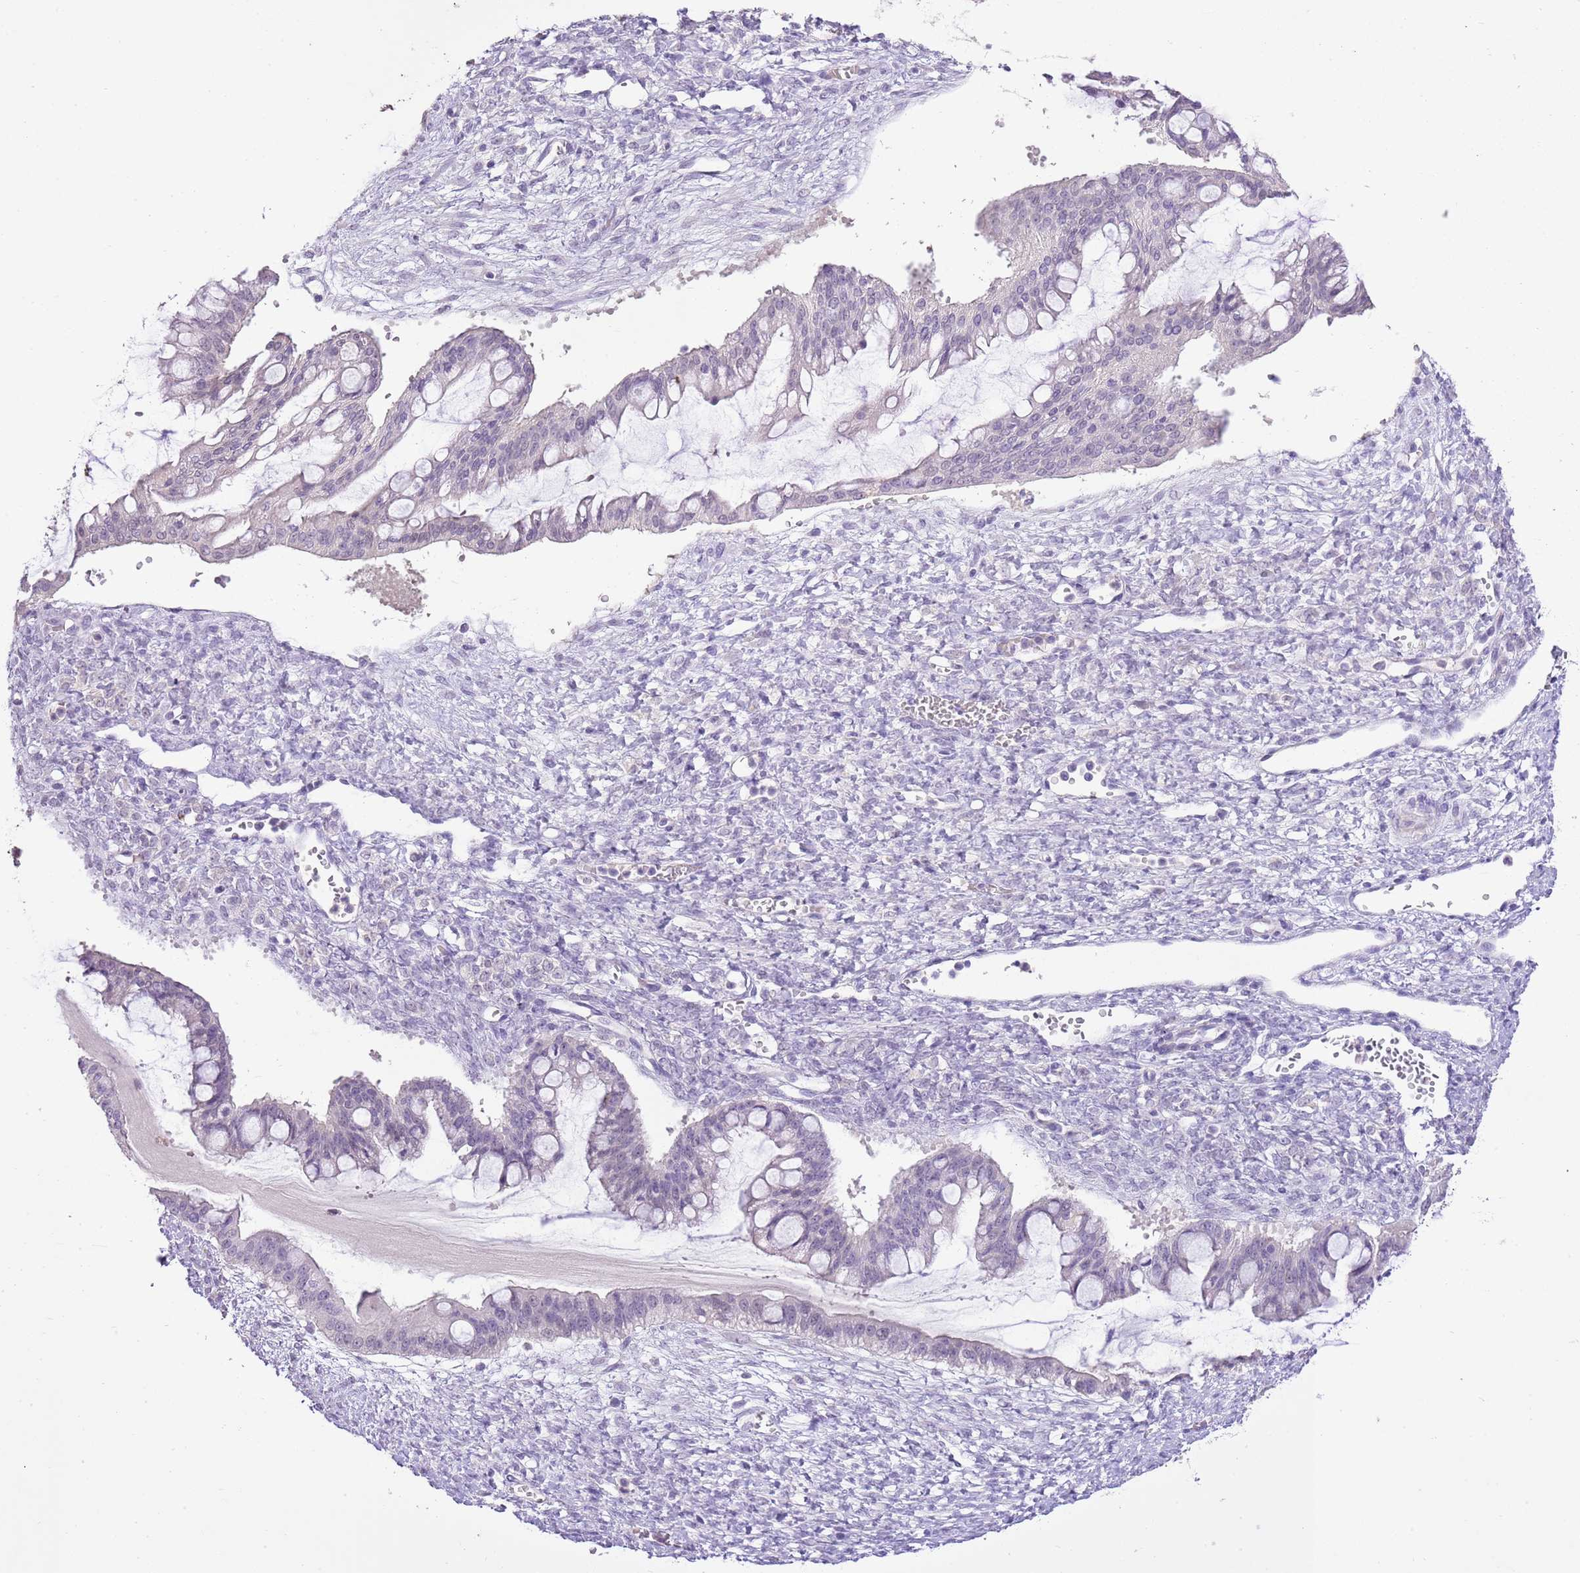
{"staining": {"intensity": "negative", "quantity": "none", "location": "none"}, "tissue": "ovarian cancer", "cell_type": "Tumor cells", "image_type": "cancer", "snomed": [{"axis": "morphology", "description": "Cystadenocarcinoma, mucinous, NOS"}, {"axis": "topography", "description": "Ovary"}], "caption": "Immunohistochemical staining of mucinous cystadenocarcinoma (ovarian) displays no significant positivity in tumor cells.", "gene": "XPO7", "patient": {"sex": "female", "age": 73}}